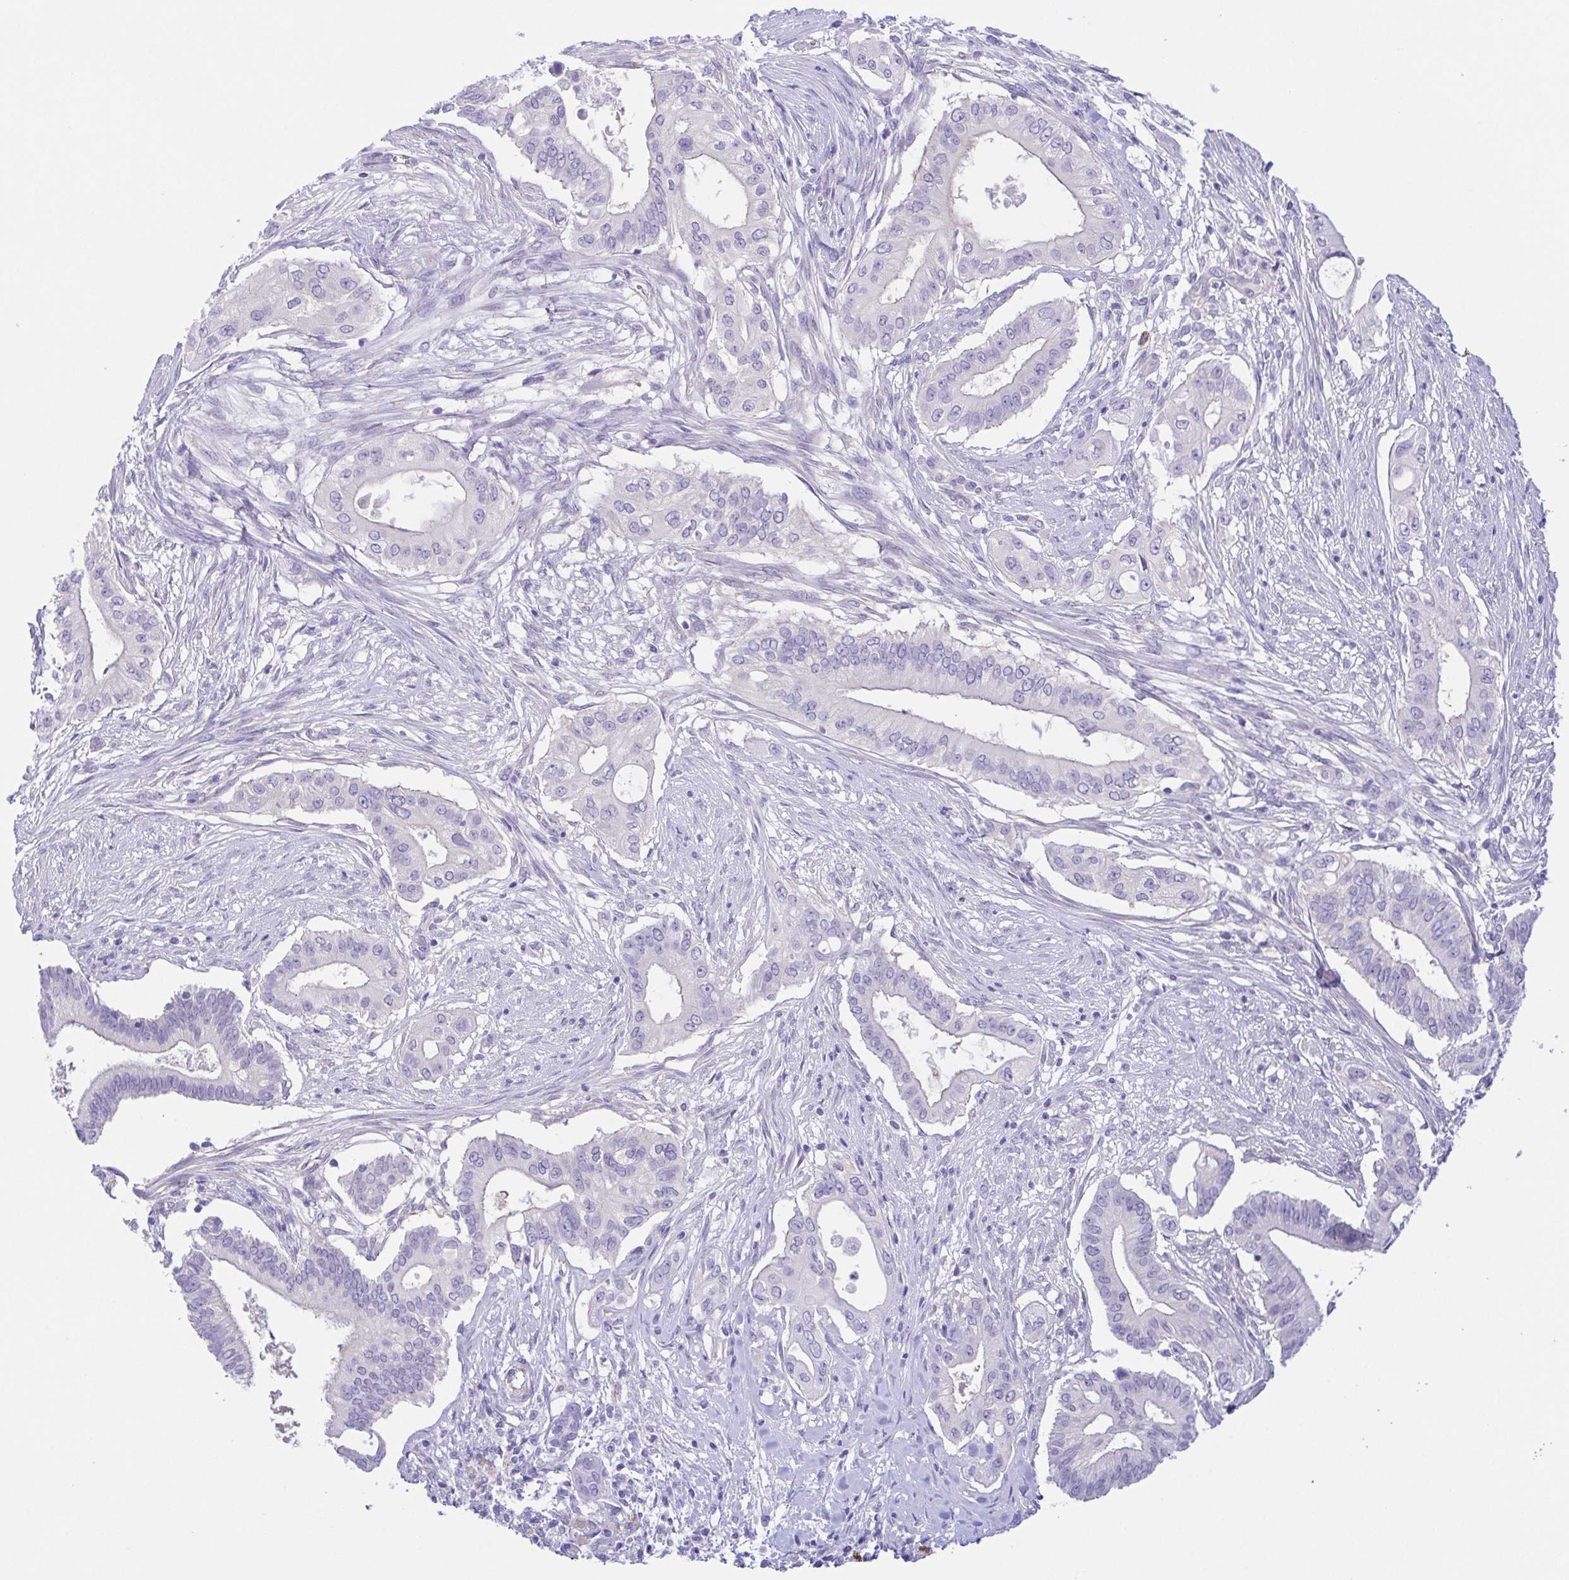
{"staining": {"intensity": "negative", "quantity": "none", "location": "none"}, "tissue": "pancreatic cancer", "cell_type": "Tumor cells", "image_type": "cancer", "snomed": [{"axis": "morphology", "description": "Adenocarcinoma, NOS"}, {"axis": "topography", "description": "Pancreas"}], "caption": "Tumor cells show no significant protein expression in pancreatic cancer.", "gene": "KRTDAP", "patient": {"sex": "female", "age": 68}}